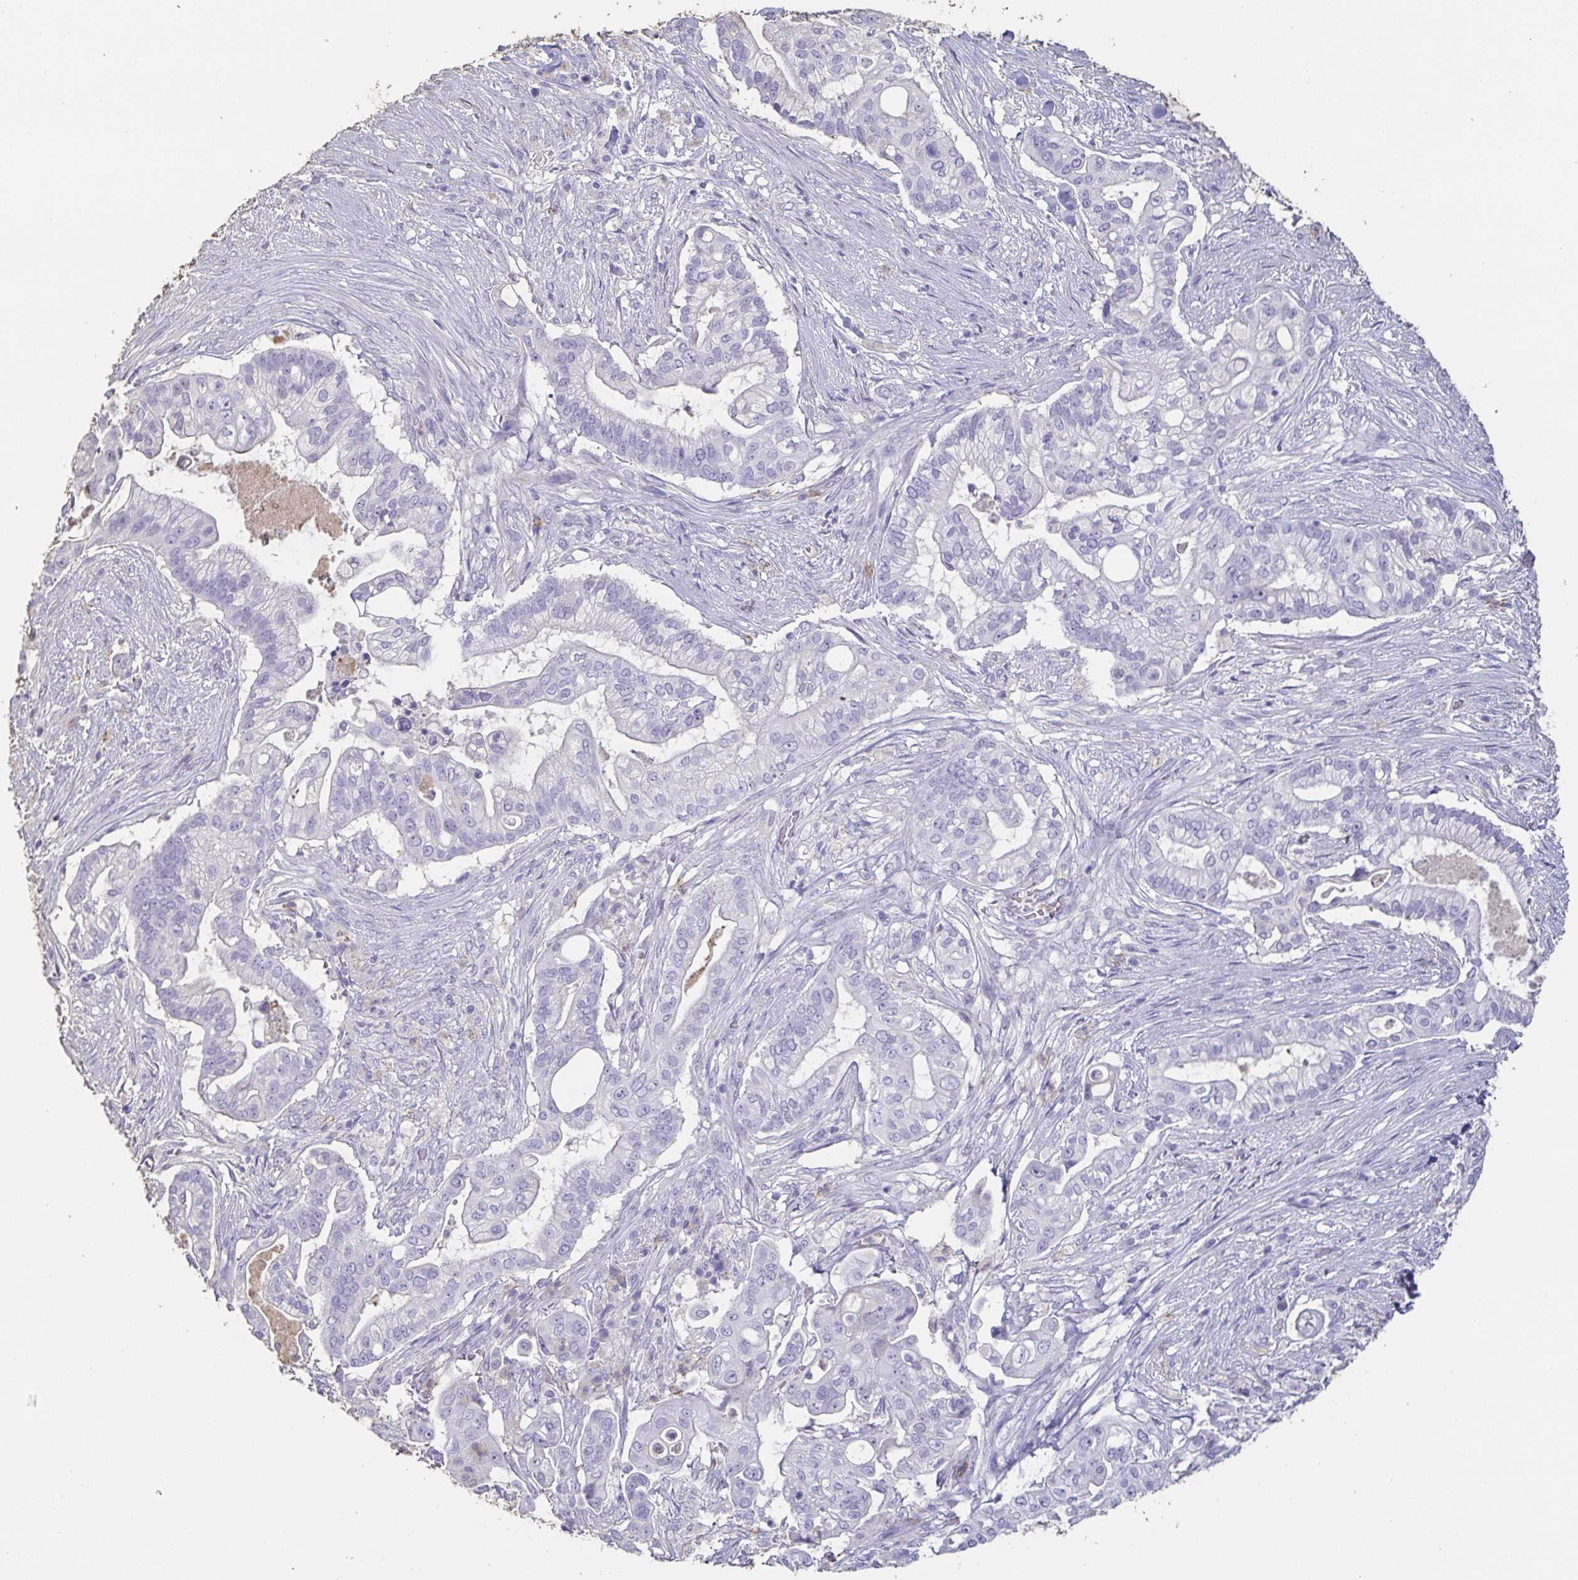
{"staining": {"intensity": "negative", "quantity": "none", "location": "none"}, "tissue": "pancreatic cancer", "cell_type": "Tumor cells", "image_type": "cancer", "snomed": [{"axis": "morphology", "description": "Adenocarcinoma, NOS"}, {"axis": "topography", "description": "Pancreas"}], "caption": "Pancreatic cancer (adenocarcinoma) was stained to show a protein in brown. There is no significant expression in tumor cells.", "gene": "BPIFA2", "patient": {"sex": "female", "age": 69}}